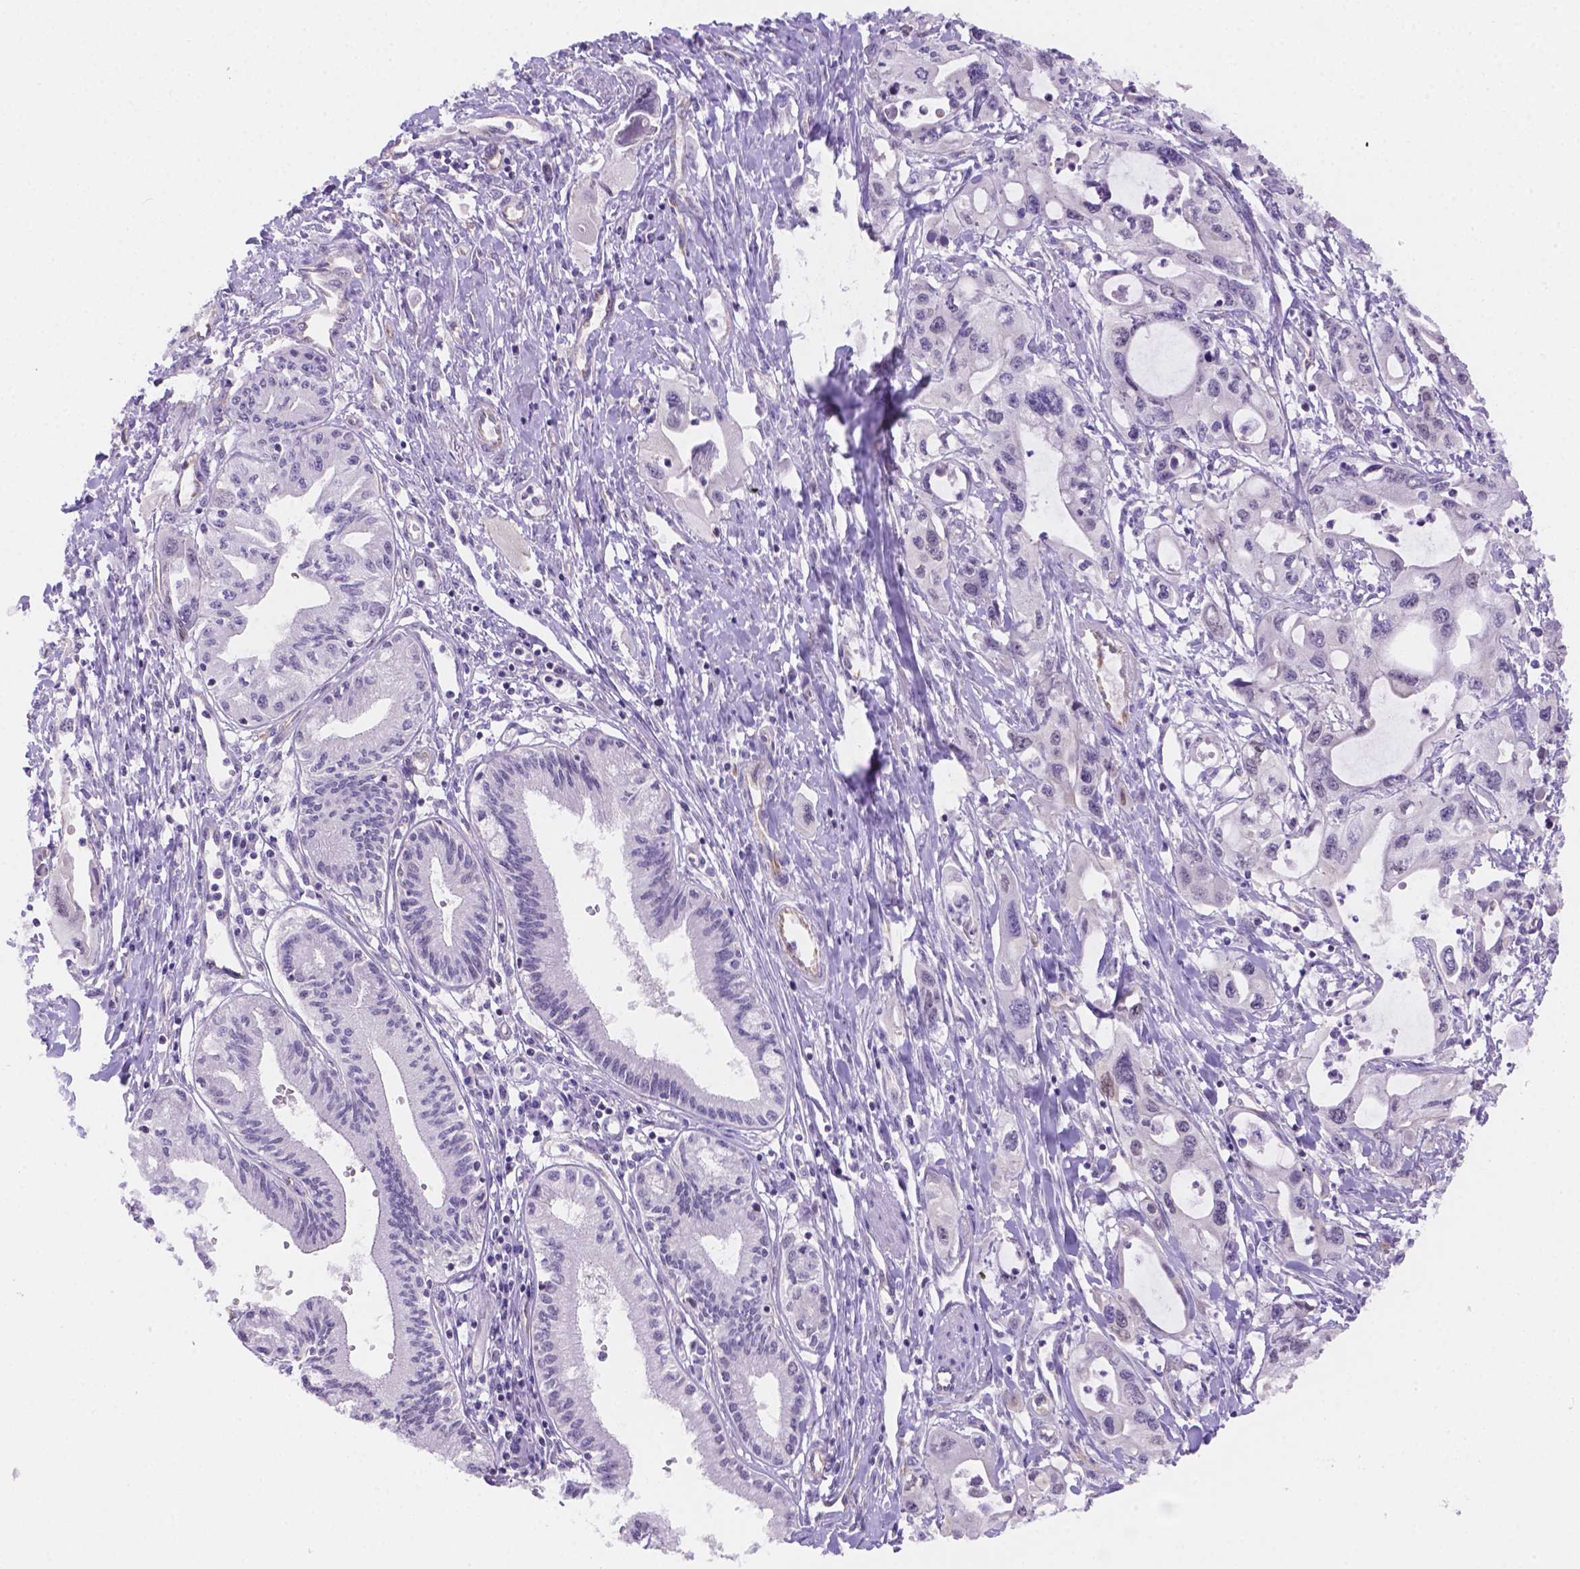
{"staining": {"intensity": "negative", "quantity": "none", "location": "none"}, "tissue": "pancreatic cancer", "cell_type": "Tumor cells", "image_type": "cancer", "snomed": [{"axis": "morphology", "description": "Adenocarcinoma, NOS"}, {"axis": "topography", "description": "Pancreas"}], "caption": "Histopathology image shows no significant protein staining in tumor cells of pancreatic cancer.", "gene": "NXPE2", "patient": {"sex": "male", "age": 60}}